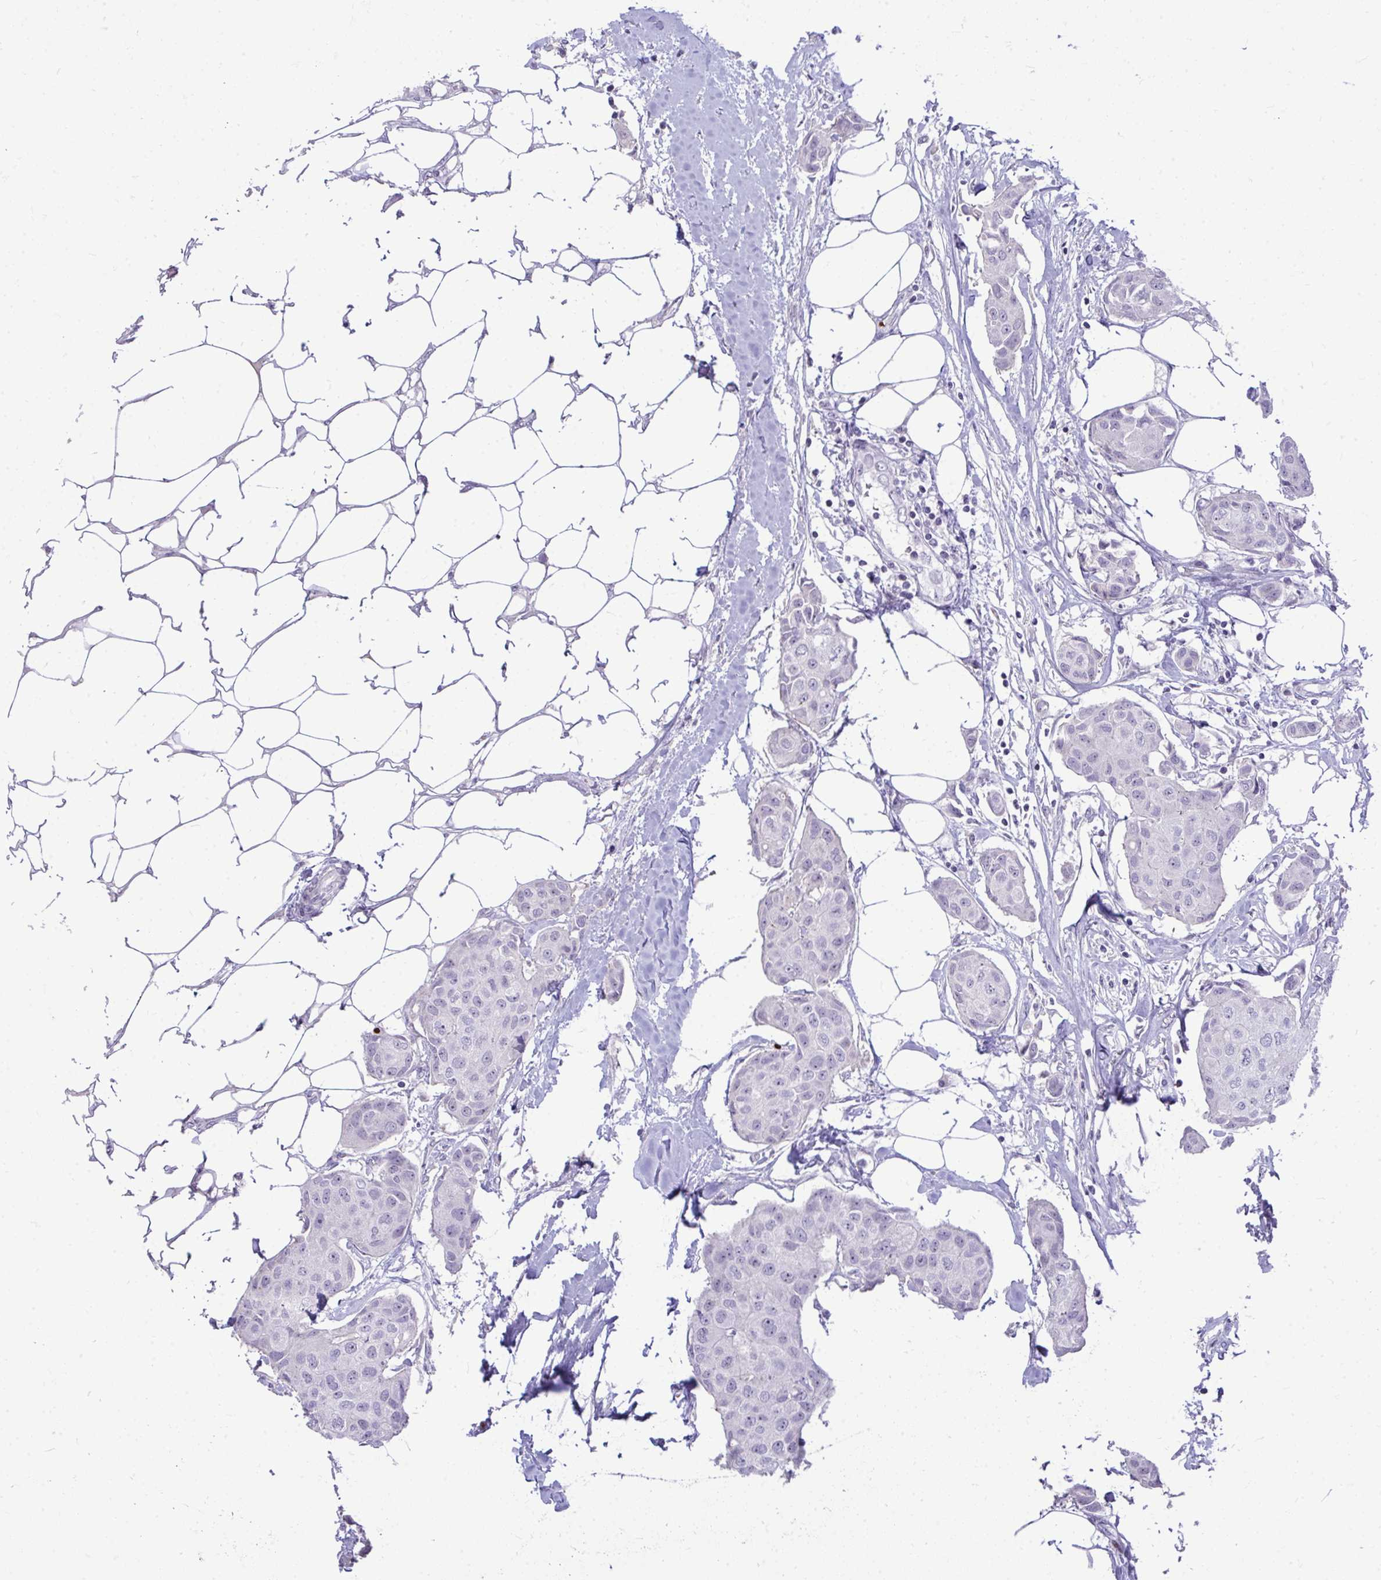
{"staining": {"intensity": "negative", "quantity": "none", "location": "none"}, "tissue": "breast cancer", "cell_type": "Tumor cells", "image_type": "cancer", "snomed": [{"axis": "morphology", "description": "Duct carcinoma"}, {"axis": "topography", "description": "Breast"}, {"axis": "topography", "description": "Lymph node"}], "caption": "This is an immunohistochemistry histopathology image of breast cancer (invasive ductal carcinoma). There is no positivity in tumor cells.", "gene": "DLX4", "patient": {"sex": "female", "age": 80}}